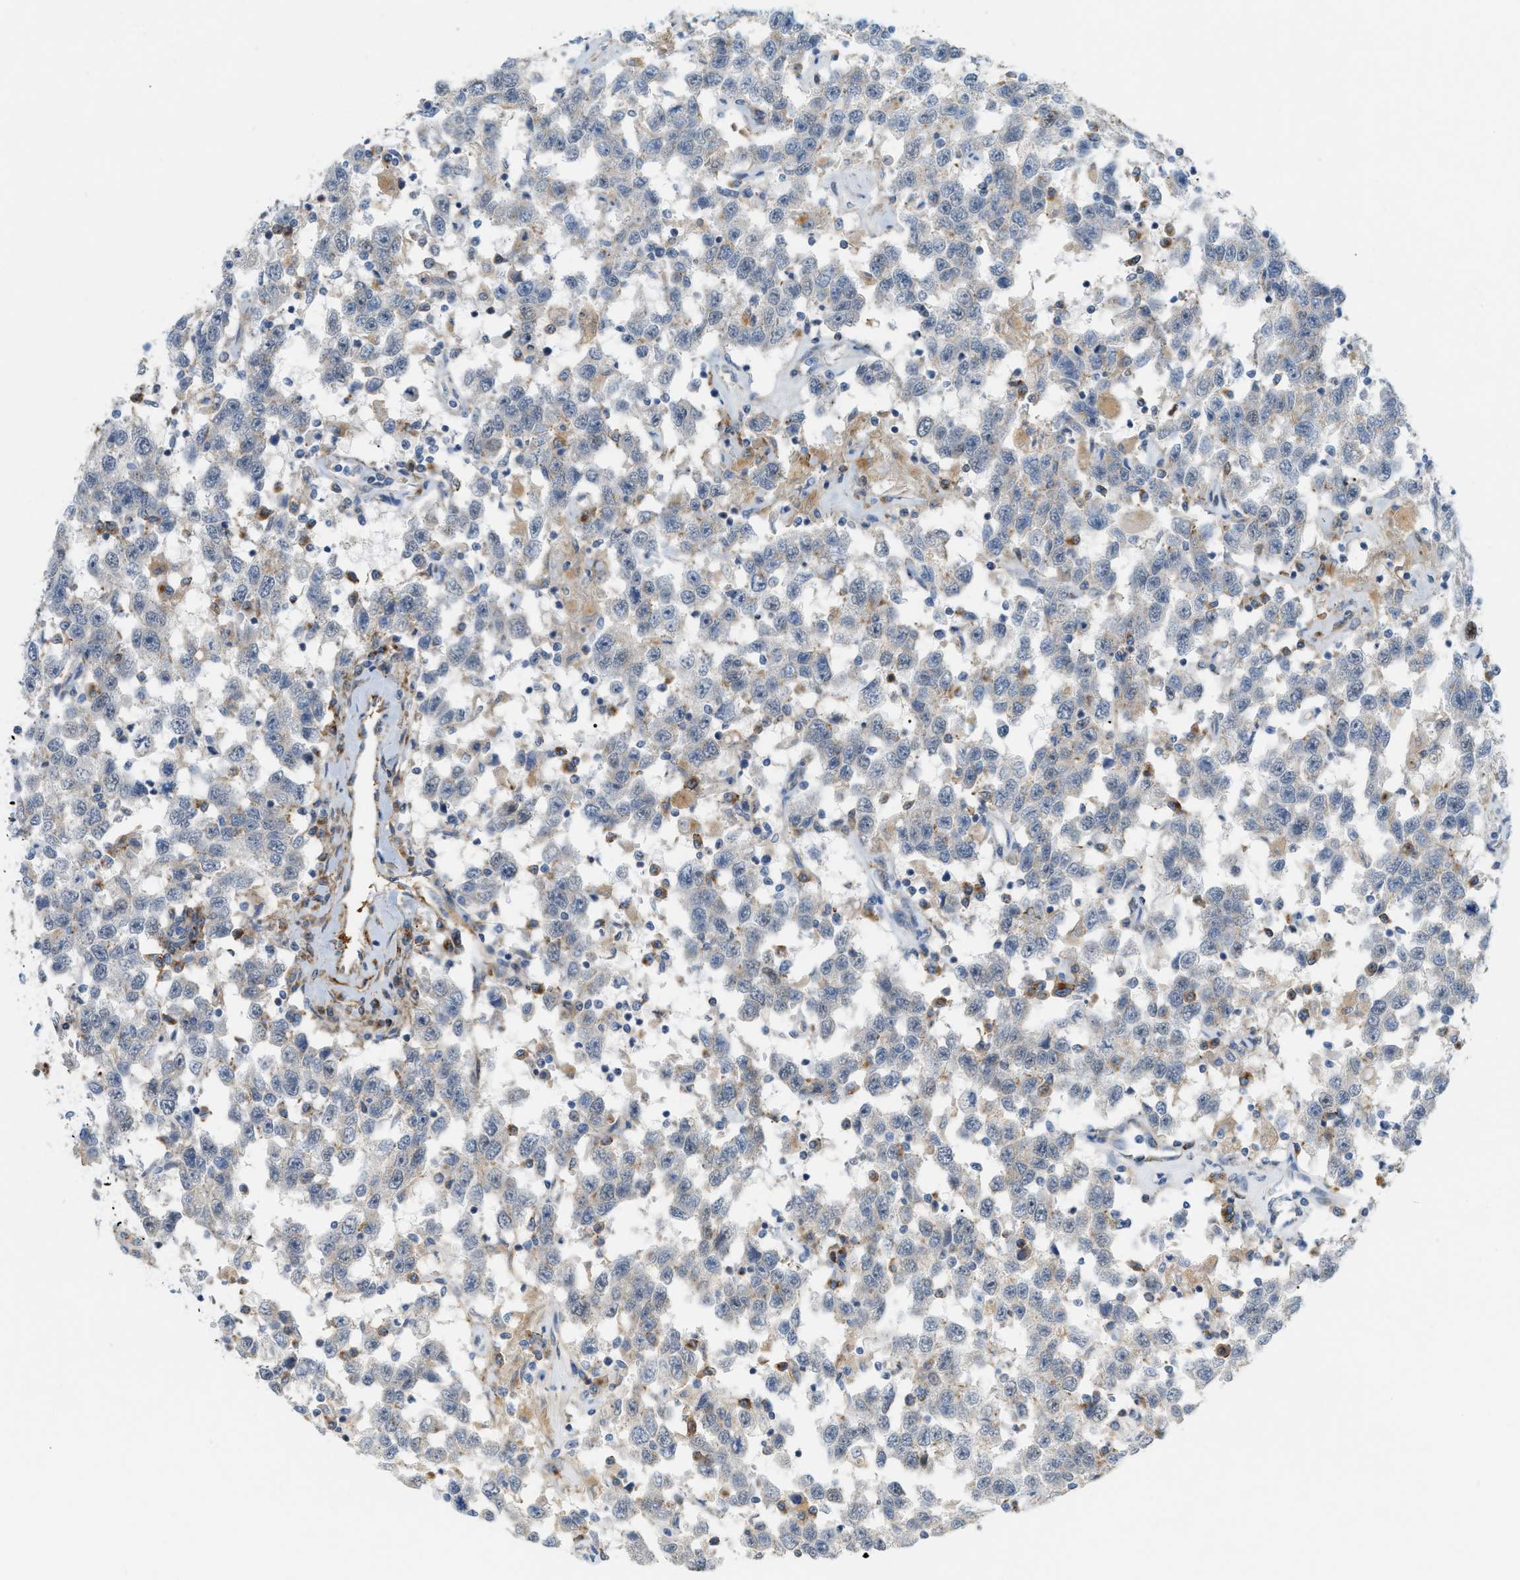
{"staining": {"intensity": "negative", "quantity": "none", "location": "none"}, "tissue": "testis cancer", "cell_type": "Tumor cells", "image_type": "cancer", "snomed": [{"axis": "morphology", "description": "Seminoma, NOS"}, {"axis": "topography", "description": "Testis"}], "caption": "Seminoma (testis) stained for a protein using IHC displays no positivity tumor cells.", "gene": "LMBRD1", "patient": {"sex": "male", "age": 41}}